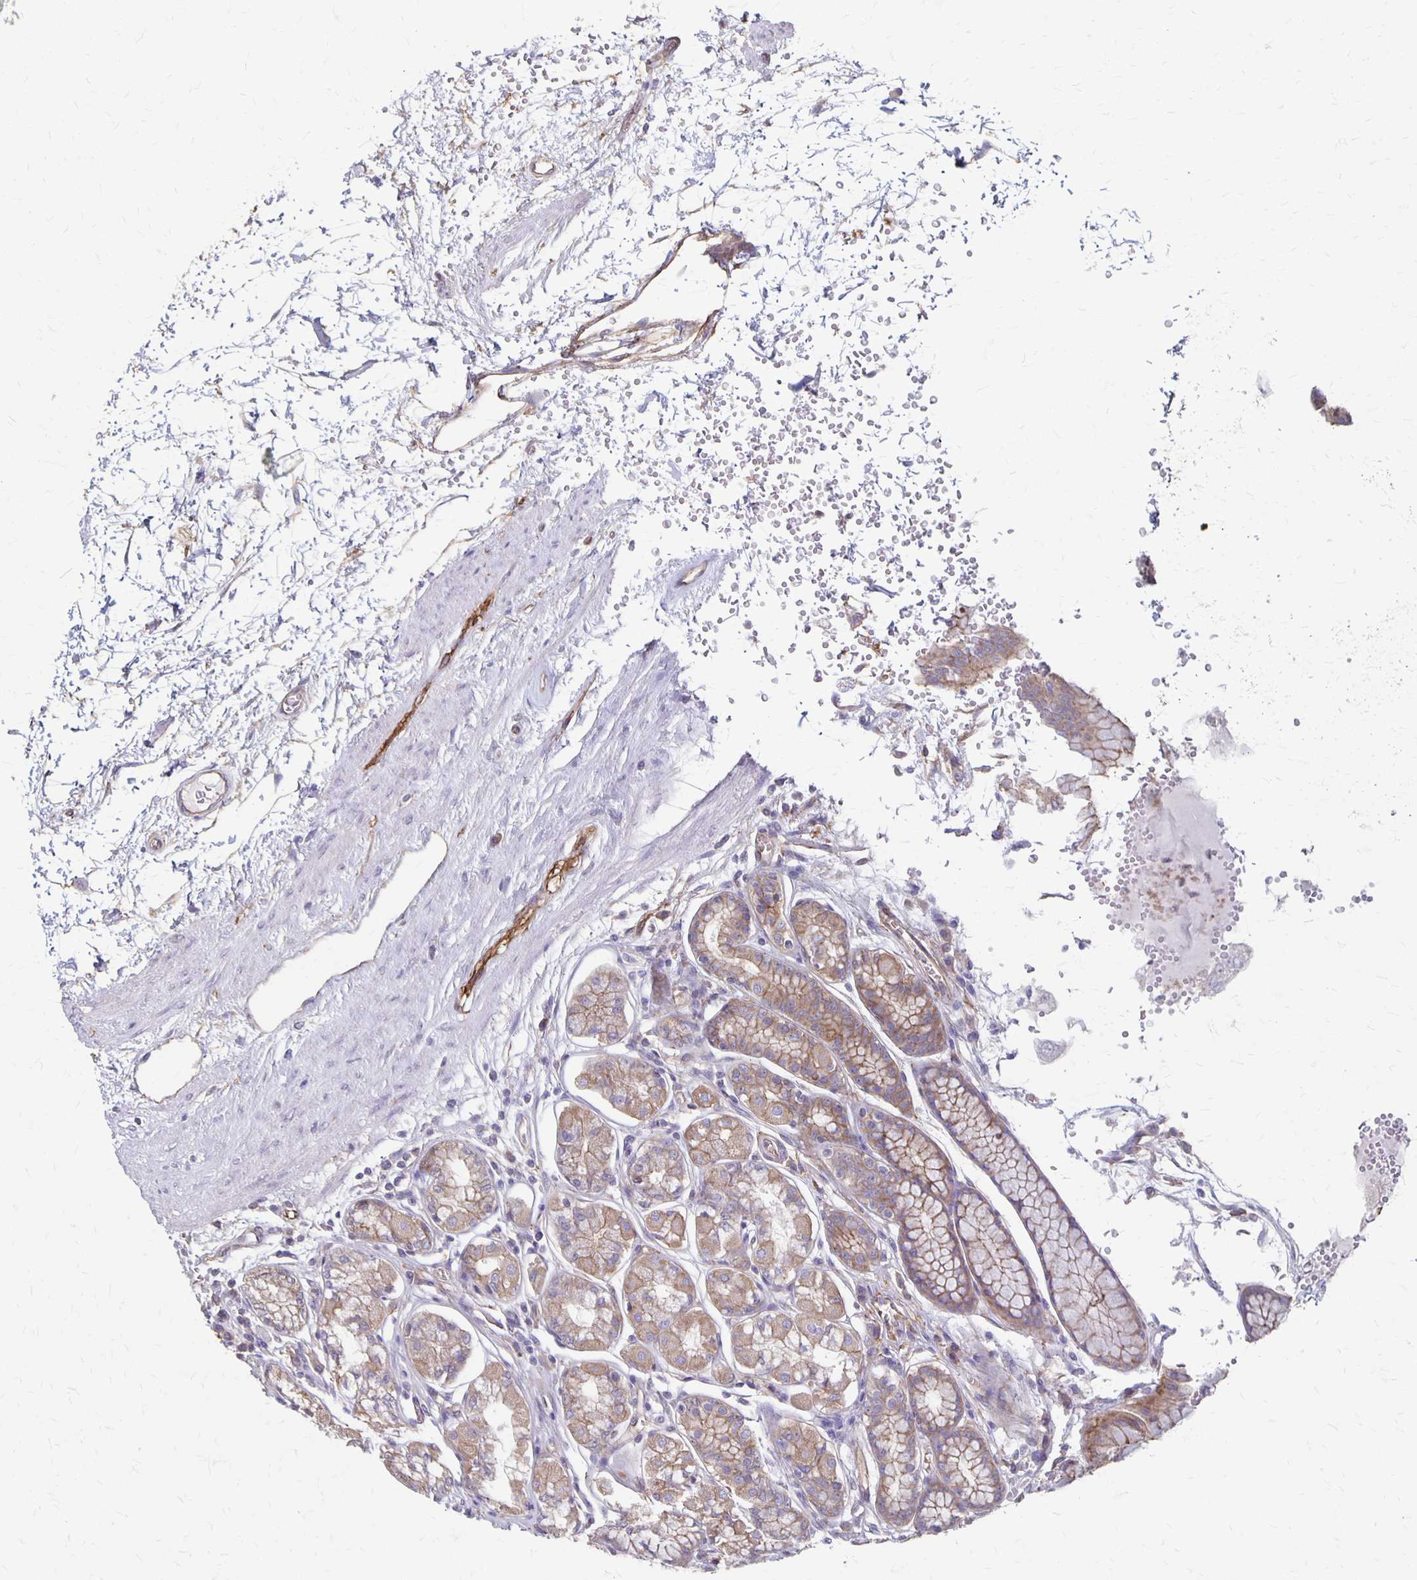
{"staining": {"intensity": "moderate", "quantity": "25%-75%", "location": "cytoplasmic/membranous"}, "tissue": "stomach", "cell_type": "Glandular cells", "image_type": "normal", "snomed": [{"axis": "morphology", "description": "Normal tissue, NOS"}, {"axis": "topography", "description": "Stomach"}, {"axis": "topography", "description": "Stomach, lower"}], "caption": "Stomach was stained to show a protein in brown. There is medium levels of moderate cytoplasmic/membranous positivity in about 25%-75% of glandular cells. The protein of interest is stained brown, and the nuclei are stained in blue (DAB IHC with brightfield microscopy, high magnification).", "gene": "PPP1R3E", "patient": {"sex": "male", "age": 76}}